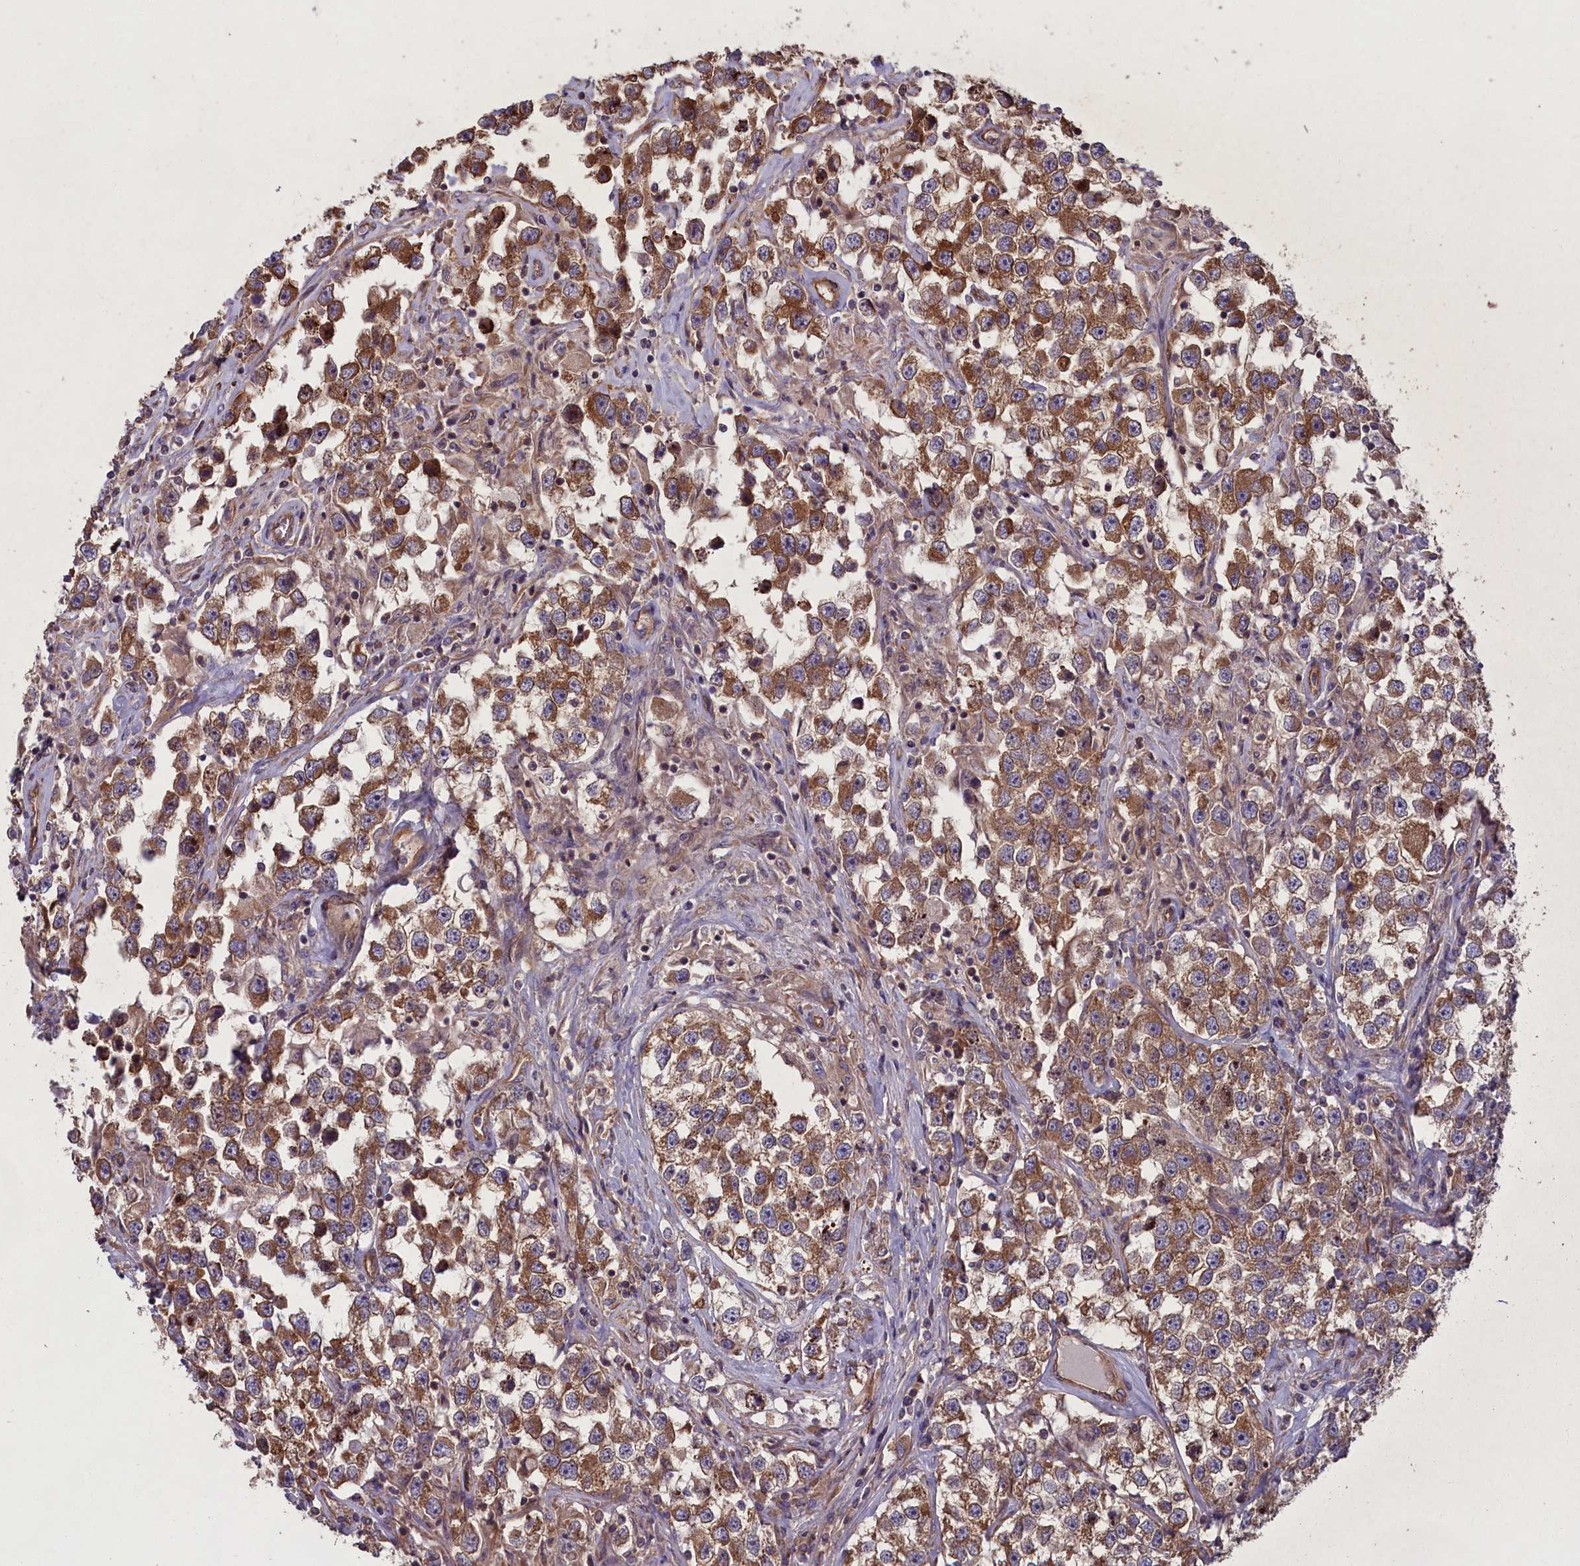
{"staining": {"intensity": "moderate", "quantity": ">75%", "location": "cytoplasmic/membranous"}, "tissue": "testis cancer", "cell_type": "Tumor cells", "image_type": "cancer", "snomed": [{"axis": "morphology", "description": "Seminoma, NOS"}, {"axis": "topography", "description": "Testis"}], "caption": "Immunohistochemistry (IHC) micrograph of human testis seminoma stained for a protein (brown), which shows medium levels of moderate cytoplasmic/membranous positivity in about >75% of tumor cells.", "gene": "CCDC124", "patient": {"sex": "male", "age": 46}}